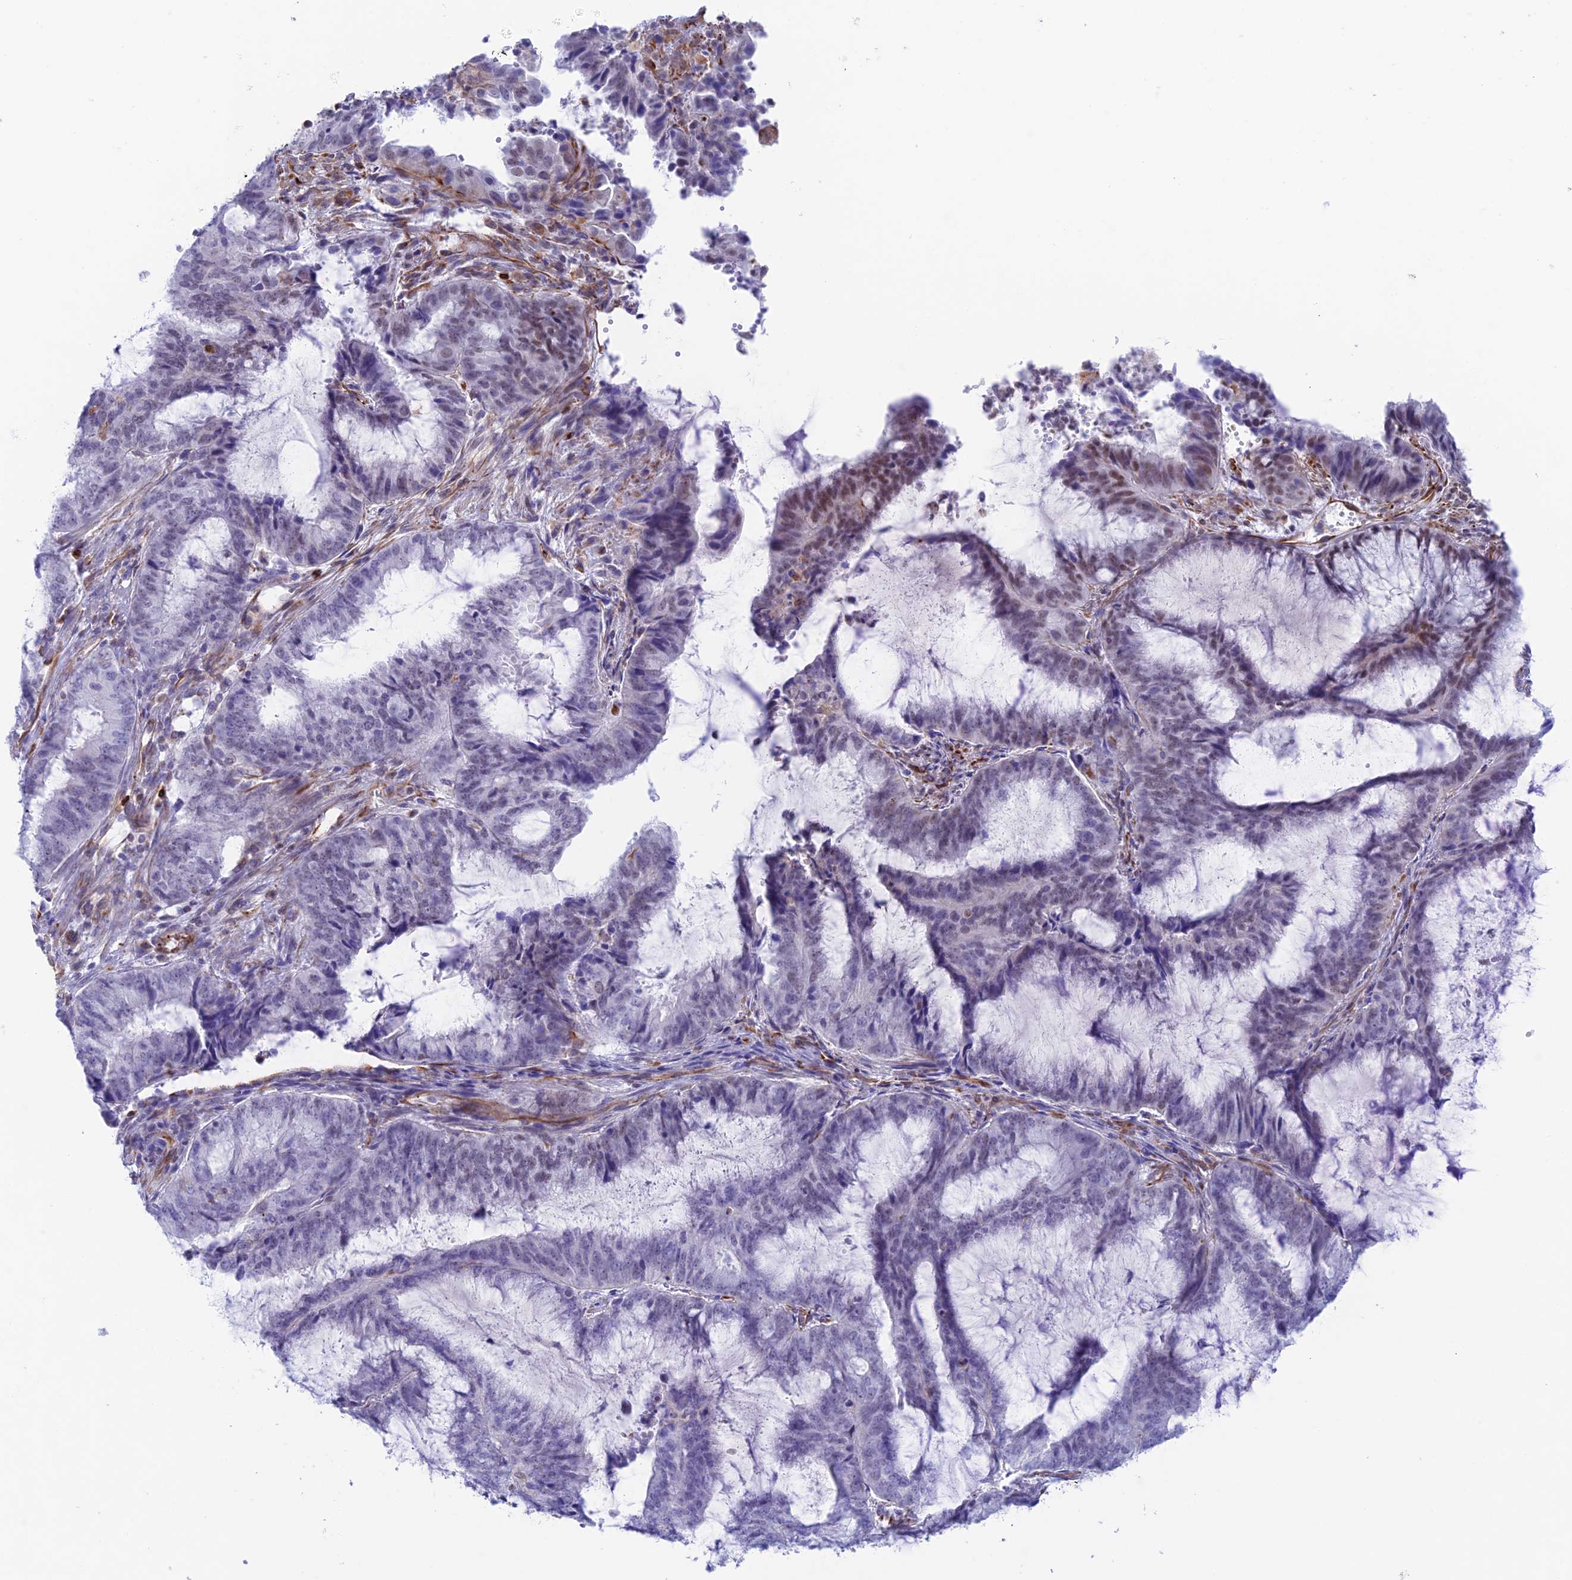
{"staining": {"intensity": "weak", "quantity": "<25%", "location": "nuclear"}, "tissue": "endometrial cancer", "cell_type": "Tumor cells", "image_type": "cancer", "snomed": [{"axis": "morphology", "description": "Adenocarcinoma, NOS"}, {"axis": "topography", "description": "Endometrium"}], "caption": "A high-resolution histopathology image shows immunohistochemistry (IHC) staining of endometrial cancer (adenocarcinoma), which displays no significant expression in tumor cells.", "gene": "ZNF652", "patient": {"sex": "female", "age": 51}}